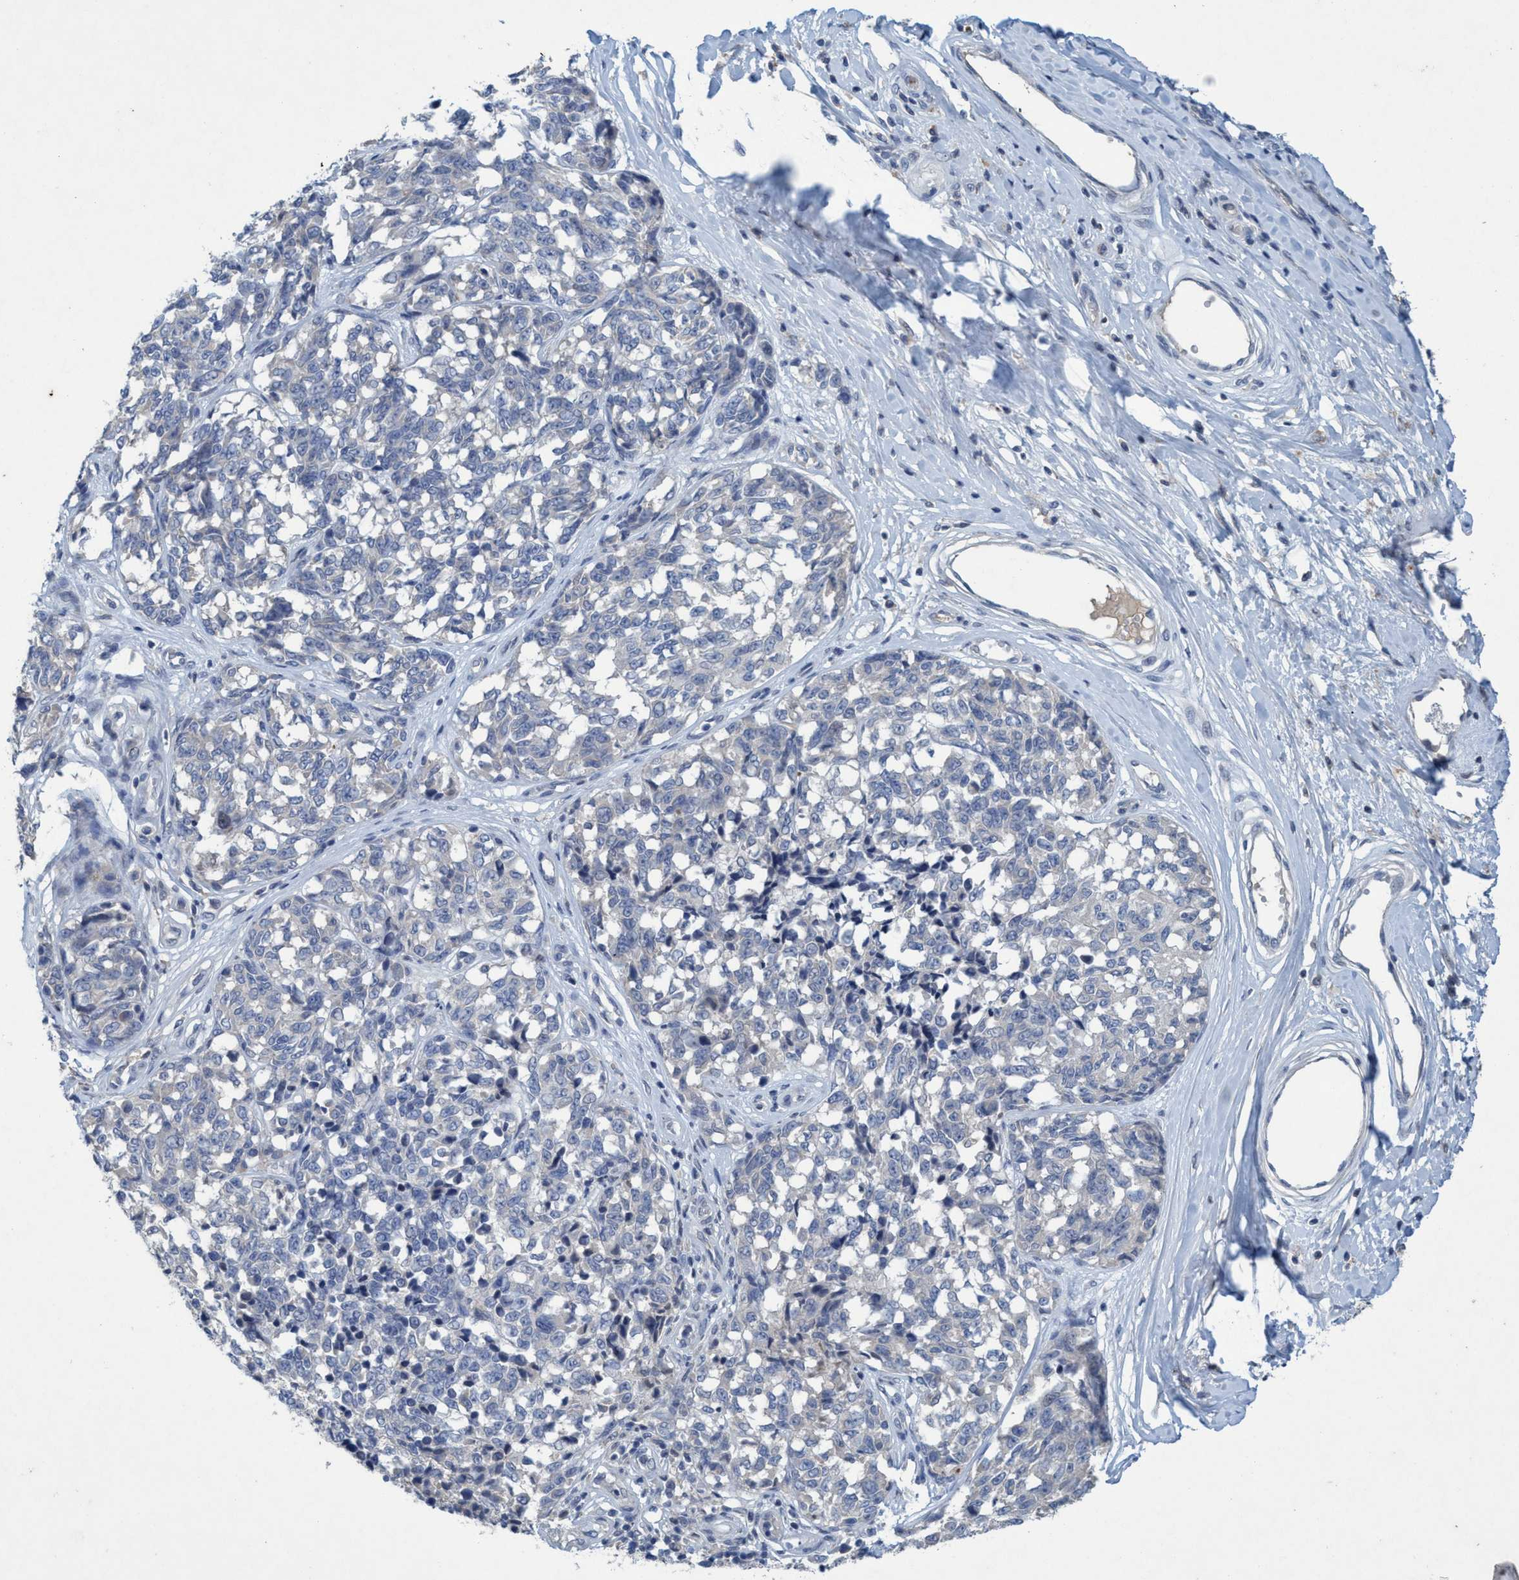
{"staining": {"intensity": "negative", "quantity": "none", "location": "none"}, "tissue": "melanoma", "cell_type": "Tumor cells", "image_type": "cancer", "snomed": [{"axis": "morphology", "description": "Malignant melanoma, NOS"}, {"axis": "topography", "description": "Skin"}], "caption": "The photomicrograph demonstrates no significant expression in tumor cells of malignant melanoma.", "gene": "RNF208", "patient": {"sex": "female", "age": 64}}